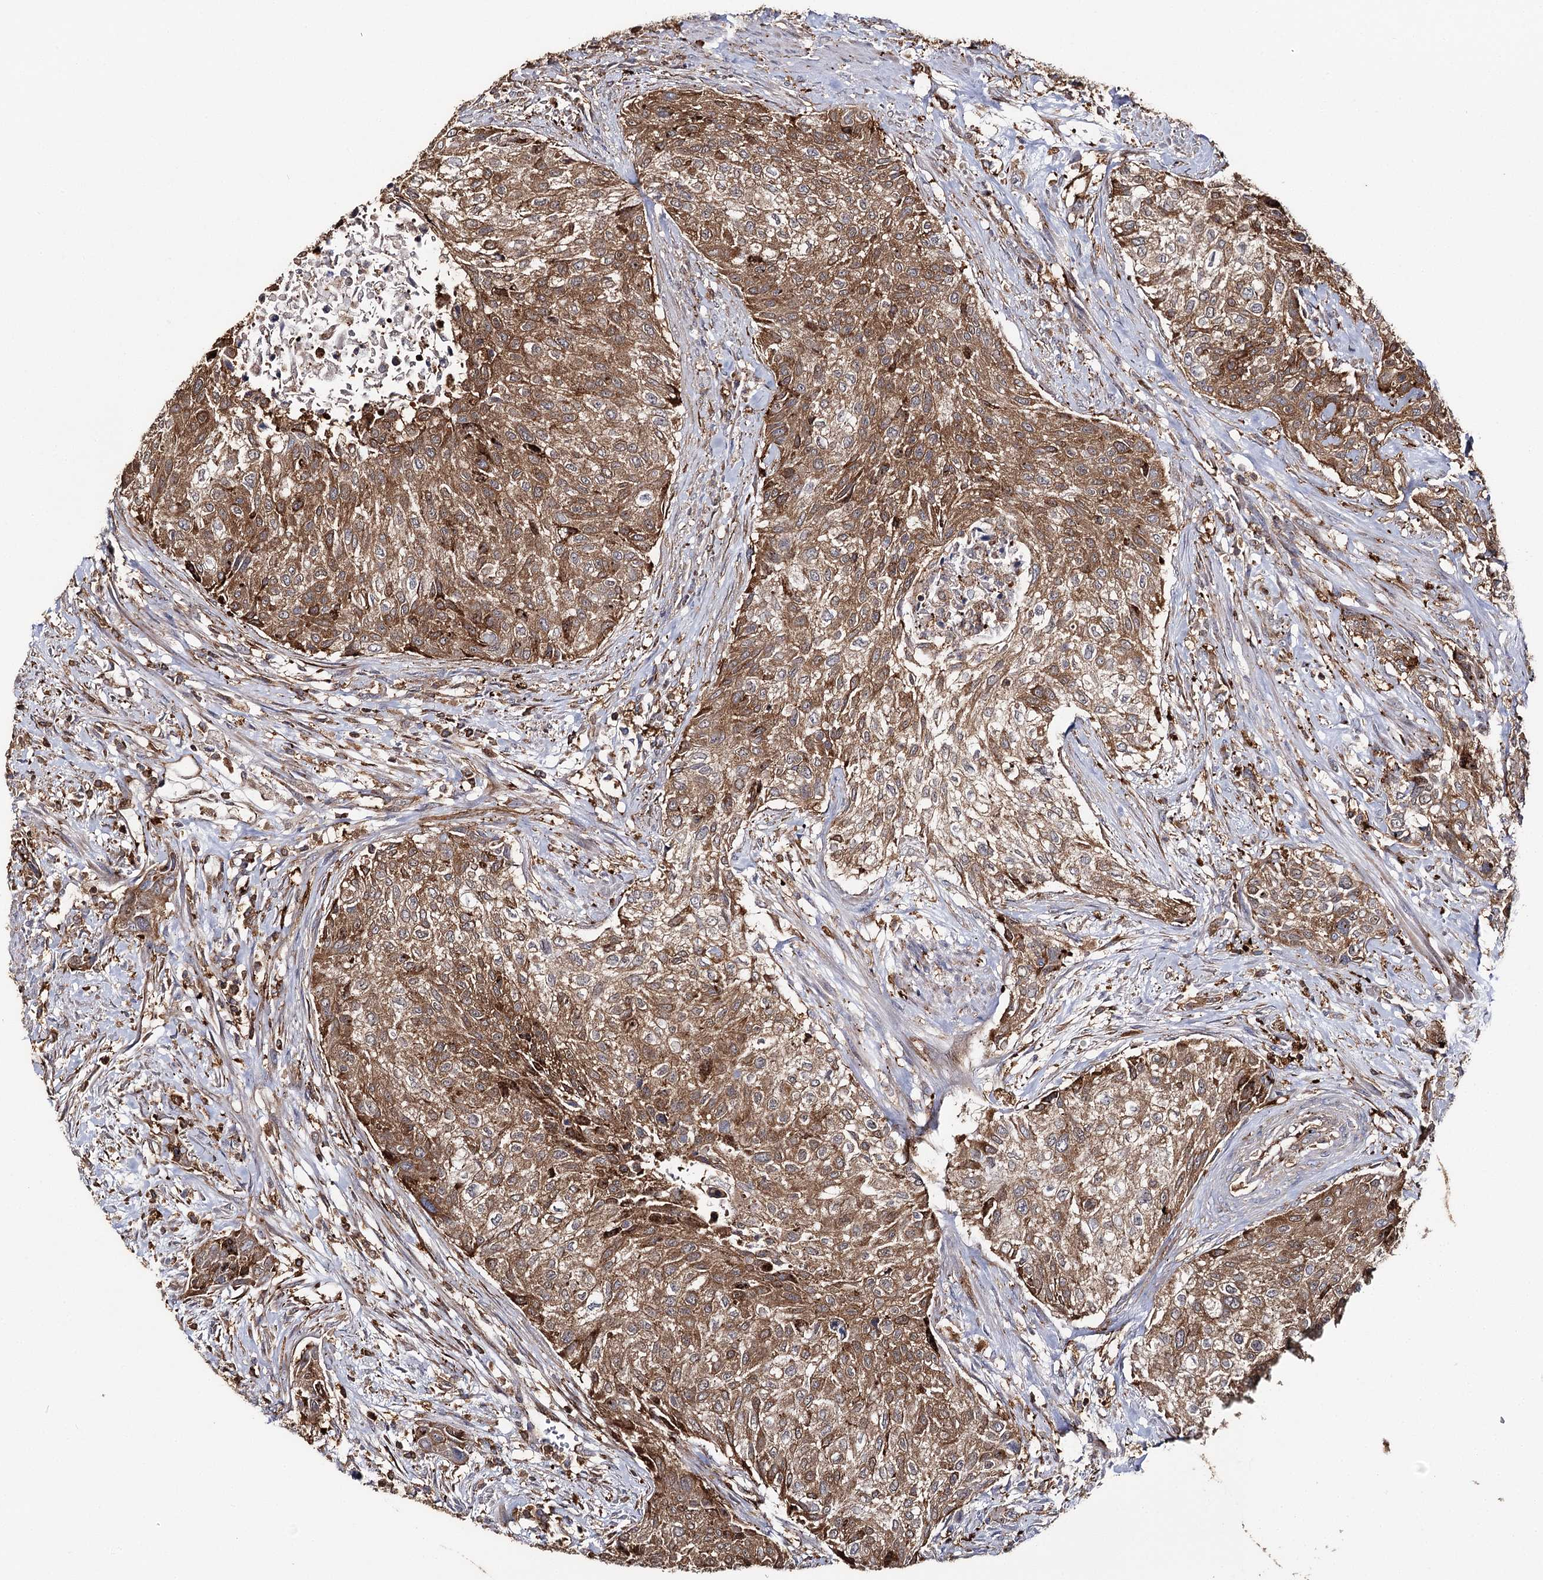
{"staining": {"intensity": "moderate", "quantity": ">75%", "location": "cytoplasmic/membranous"}, "tissue": "urothelial cancer", "cell_type": "Tumor cells", "image_type": "cancer", "snomed": [{"axis": "morphology", "description": "Normal tissue, NOS"}, {"axis": "morphology", "description": "Urothelial carcinoma, NOS"}, {"axis": "topography", "description": "Urinary bladder"}, {"axis": "topography", "description": "Peripheral nerve tissue"}], "caption": "Urothelial cancer stained for a protein (brown) shows moderate cytoplasmic/membranous positive positivity in about >75% of tumor cells.", "gene": "SEC24B", "patient": {"sex": "male", "age": 35}}